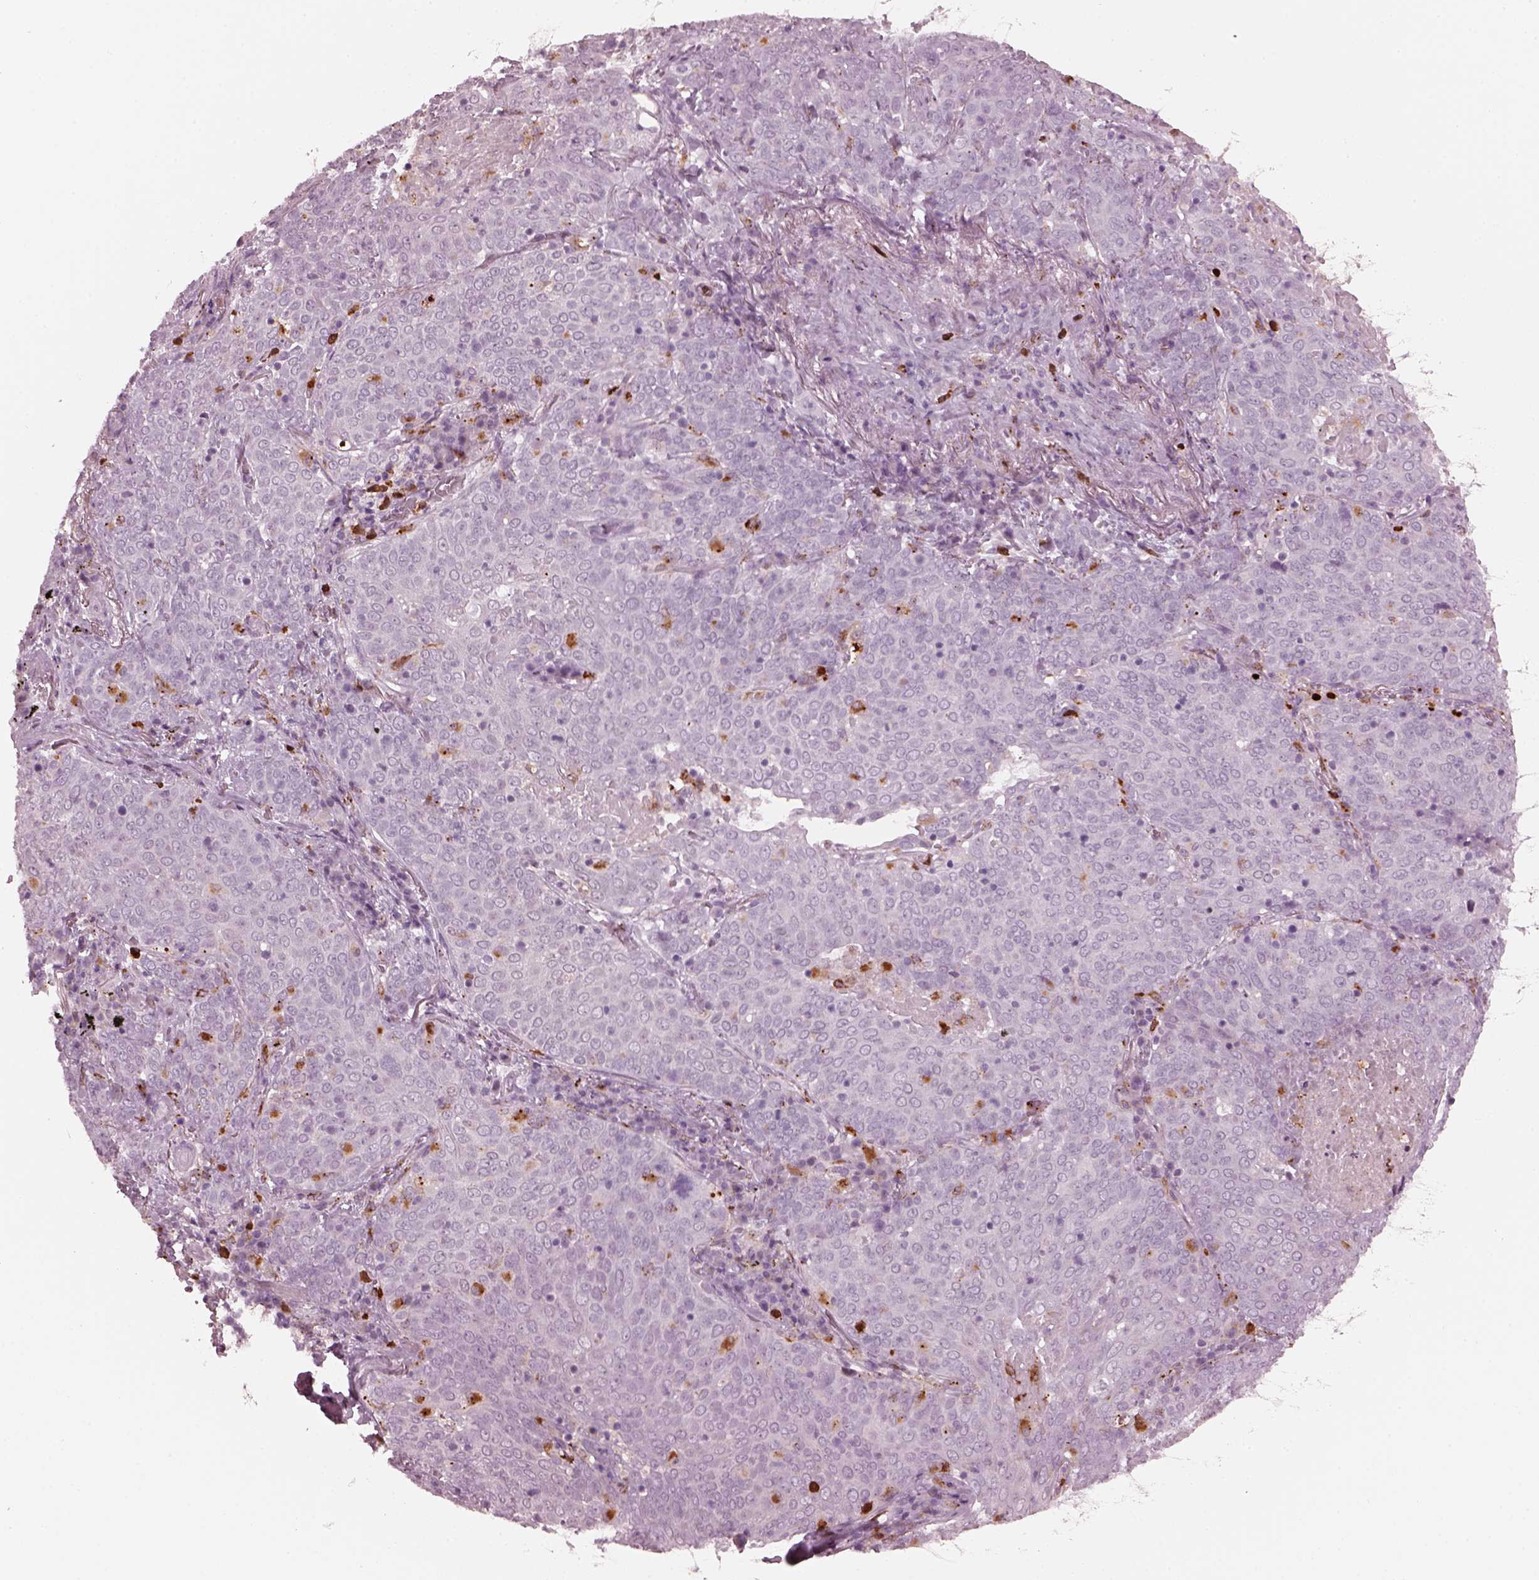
{"staining": {"intensity": "negative", "quantity": "none", "location": "none"}, "tissue": "lung cancer", "cell_type": "Tumor cells", "image_type": "cancer", "snomed": [{"axis": "morphology", "description": "Squamous cell carcinoma, NOS"}, {"axis": "topography", "description": "Lung"}], "caption": "Human lung cancer stained for a protein using IHC exhibits no expression in tumor cells.", "gene": "SLAMF8", "patient": {"sex": "male", "age": 82}}